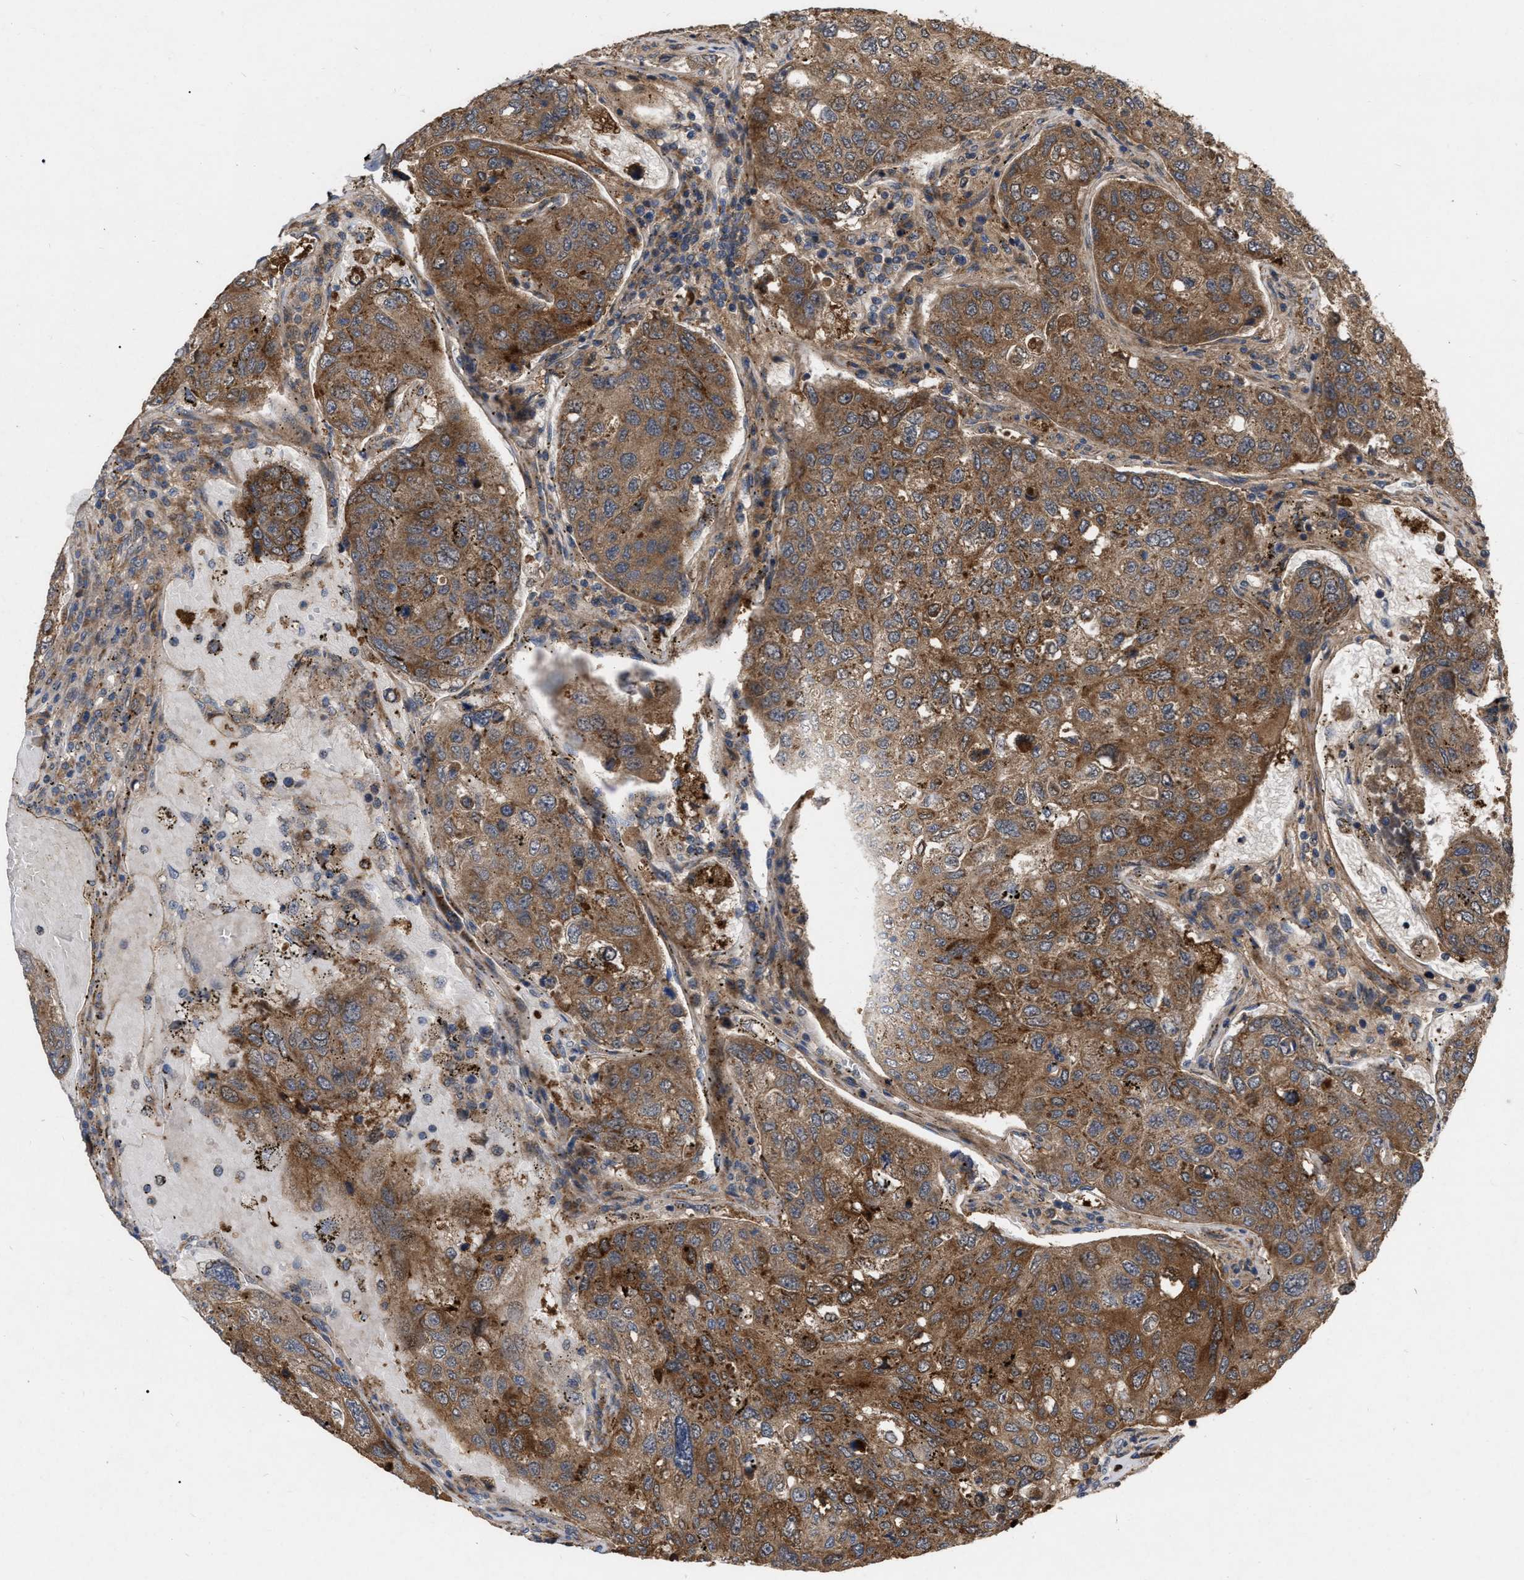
{"staining": {"intensity": "strong", "quantity": ">75%", "location": "cytoplasmic/membranous"}, "tissue": "urothelial cancer", "cell_type": "Tumor cells", "image_type": "cancer", "snomed": [{"axis": "morphology", "description": "Urothelial carcinoma, High grade"}, {"axis": "topography", "description": "Lymph node"}, {"axis": "topography", "description": "Urinary bladder"}], "caption": "Immunohistochemical staining of human urothelial cancer reveals strong cytoplasmic/membranous protein expression in about >75% of tumor cells. The protein of interest is shown in brown color, while the nuclei are stained blue.", "gene": "CDKN2C", "patient": {"sex": "male", "age": 51}}